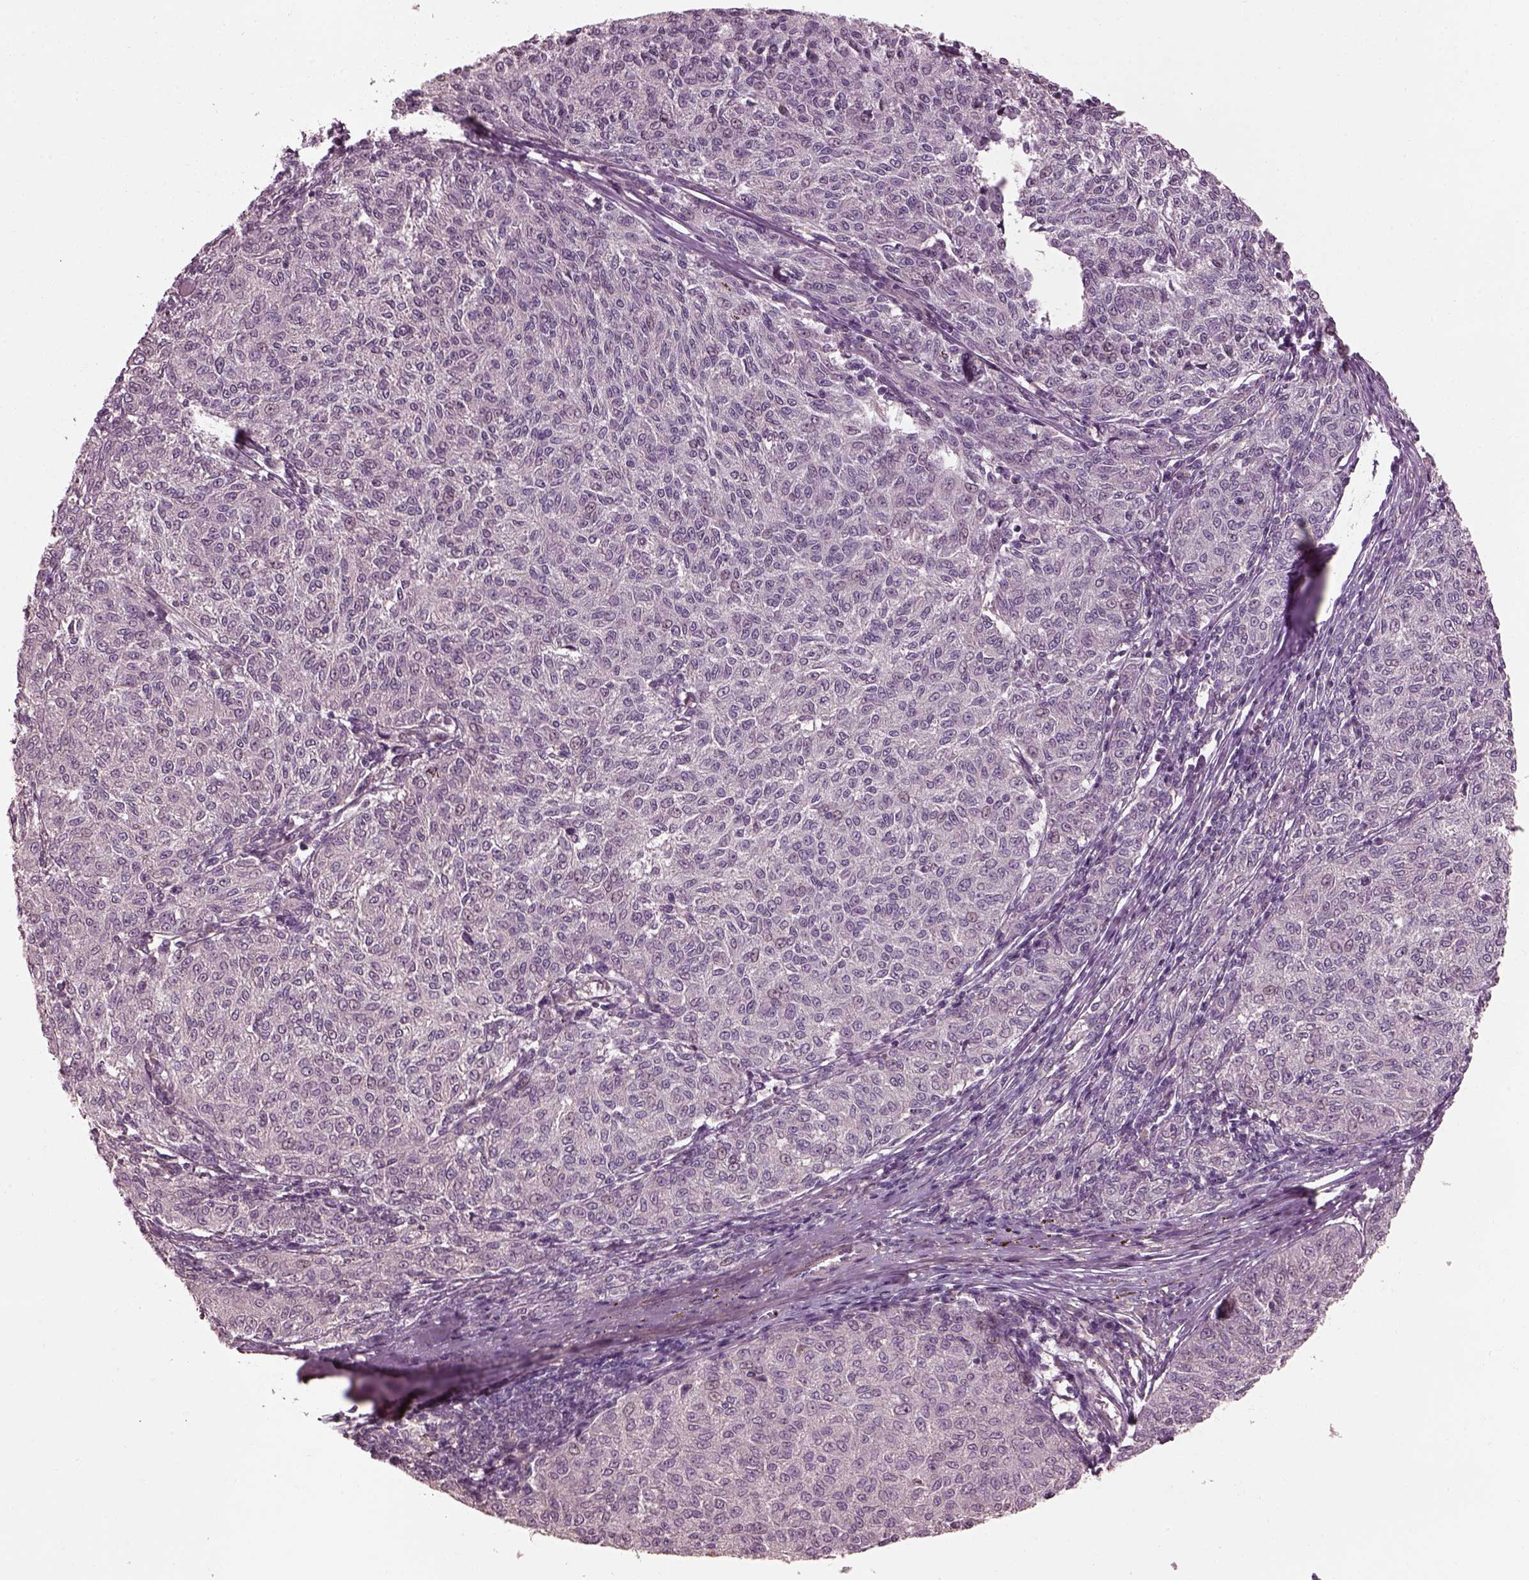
{"staining": {"intensity": "negative", "quantity": "none", "location": "none"}, "tissue": "melanoma", "cell_type": "Tumor cells", "image_type": "cancer", "snomed": [{"axis": "morphology", "description": "Malignant melanoma, NOS"}, {"axis": "topography", "description": "Skin"}], "caption": "Immunohistochemical staining of malignant melanoma displays no significant positivity in tumor cells. The staining is performed using DAB brown chromogen with nuclei counter-stained in using hematoxylin.", "gene": "EFEMP1", "patient": {"sex": "female", "age": 72}}